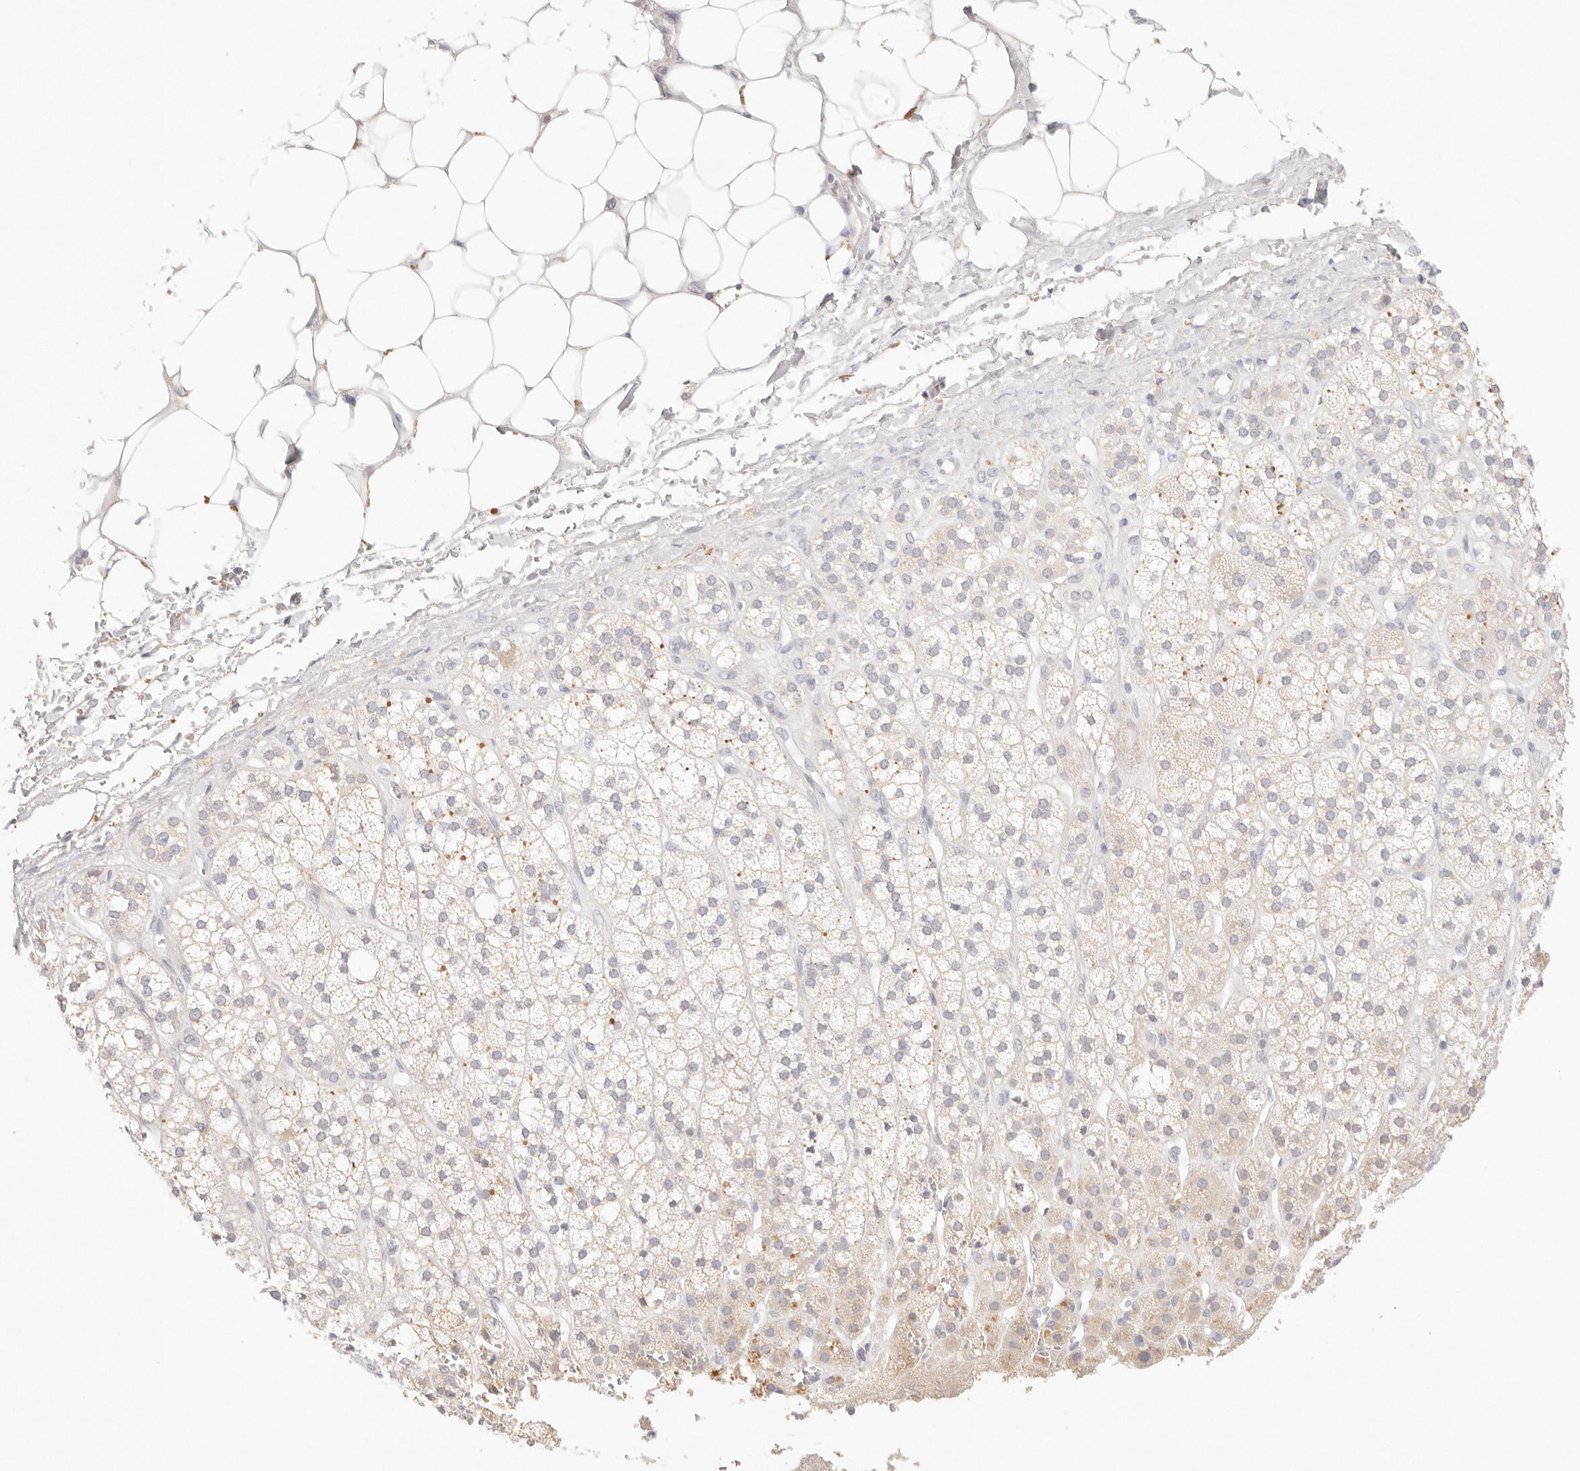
{"staining": {"intensity": "moderate", "quantity": "<25%", "location": "cytoplasmic/membranous"}, "tissue": "adrenal gland", "cell_type": "Glandular cells", "image_type": "normal", "snomed": [{"axis": "morphology", "description": "Normal tissue, NOS"}, {"axis": "topography", "description": "Adrenal gland"}], "caption": "Adrenal gland stained with IHC exhibits moderate cytoplasmic/membranous expression in about <25% of glandular cells. (Stains: DAB (3,3'-diaminobenzidine) in brown, nuclei in blue, Microscopy: brightfield microscopy at high magnification).", "gene": "SPHK1", "patient": {"sex": "male", "age": 56}}